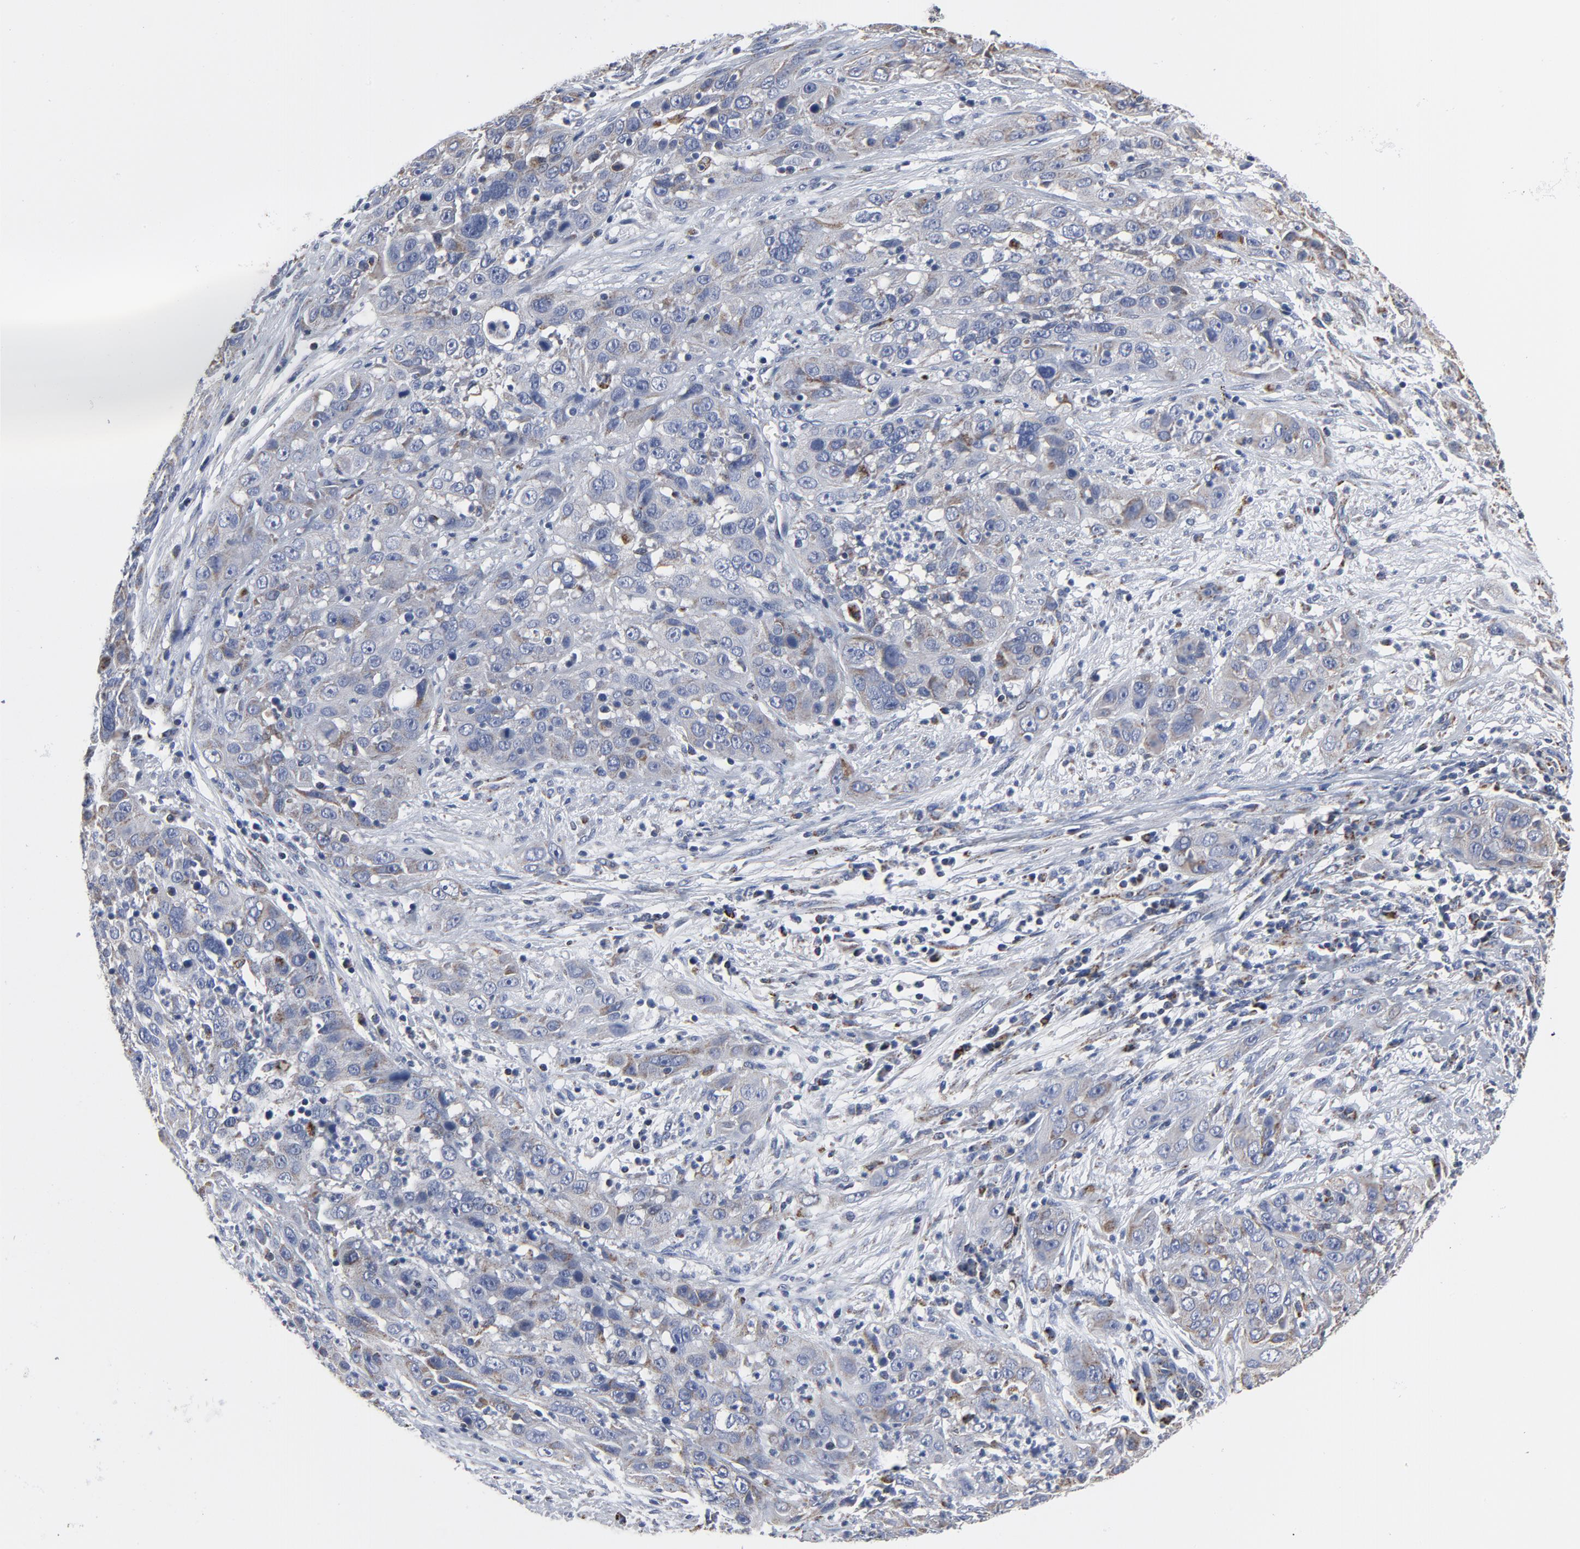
{"staining": {"intensity": "weak", "quantity": "25%-75%", "location": "cytoplasmic/membranous"}, "tissue": "cervical cancer", "cell_type": "Tumor cells", "image_type": "cancer", "snomed": [{"axis": "morphology", "description": "Squamous cell carcinoma, NOS"}, {"axis": "topography", "description": "Cervix"}], "caption": "Weak cytoplasmic/membranous protein expression is seen in approximately 25%-75% of tumor cells in squamous cell carcinoma (cervical).", "gene": "NDUFV2", "patient": {"sex": "female", "age": 32}}